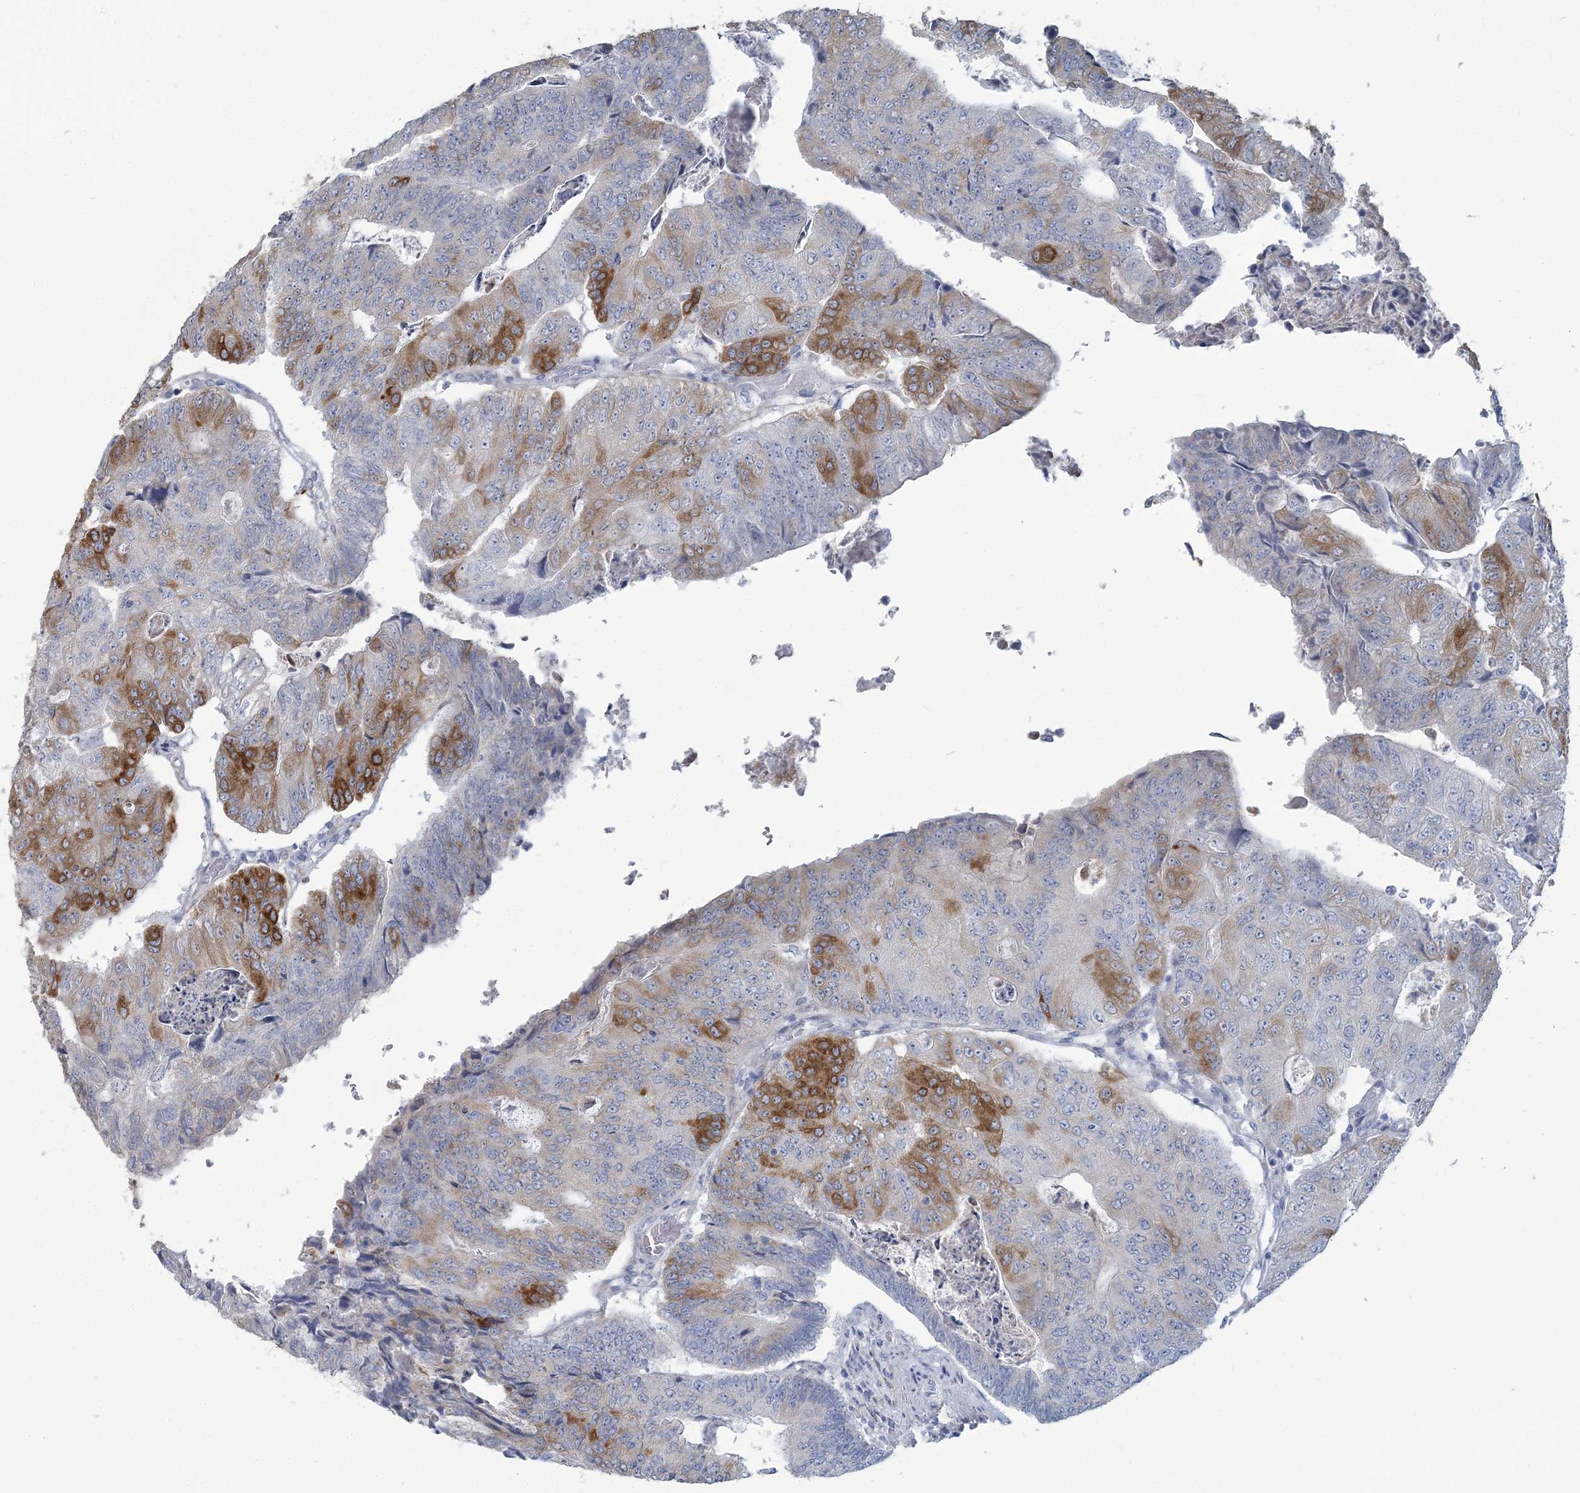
{"staining": {"intensity": "strong", "quantity": "<25%", "location": "cytoplasmic/membranous"}, "tissue": "colorectal cancer", "cell_type": "Tumor cells", "image_type": "cancer", "snomed": [{"axis": "morphology", "description": "Adenocarcinoma, NOS"}, {"axis": "topography", "description": "Colon"}], "caption": "IHC image of colorectal adenocarcinoma stained for a protein (brown), which reveals medium levels of strong cytoplasmic/membranous staining in about <25% of tumor cells.", "gene": "CMBL", "patient": {"sex": "female", "age": 67}}